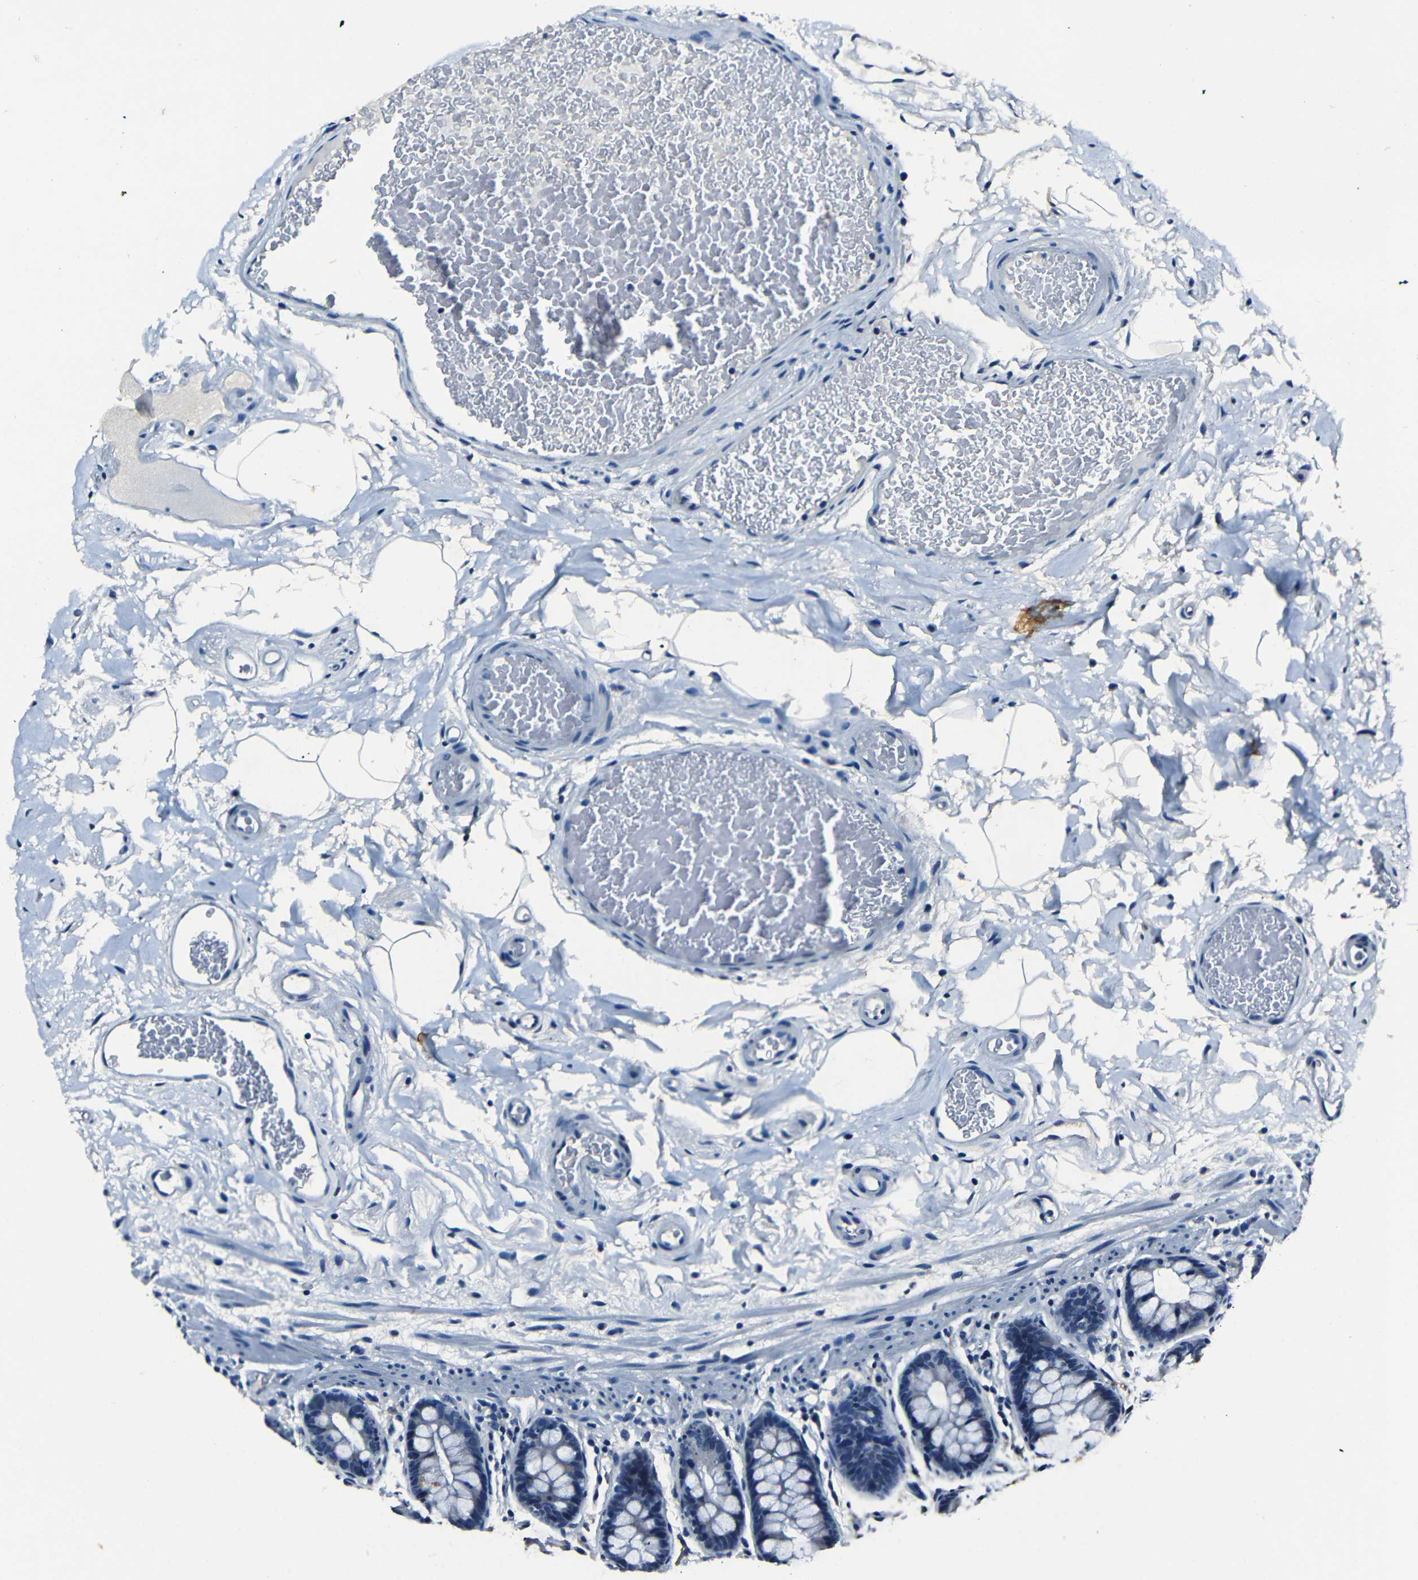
{"staining": {"intensity": "negative", "quantity": "none", "location": "none"}, "tissue": "colon", "cell_type": "Endothelial cells", "image_type": "normal", "snomed": [{"axis": "morphology", "description": "Normal tissue, NOS"}, {"axis": "topography", "description": "Colon"}], "caption": "An immunohistochemistry (IHC) photomicrograph of normal colon is shown. There is no staining in endothelial cells of colon. Brightfield microscopy of immunohistochemistry stained with DAB (3,3'-diaminobenzidine) (brown) and hematoxylin (blue), captured at high magnification.", "gene": "NCMAP", "patient": {"sex": "female", "age": 80}}